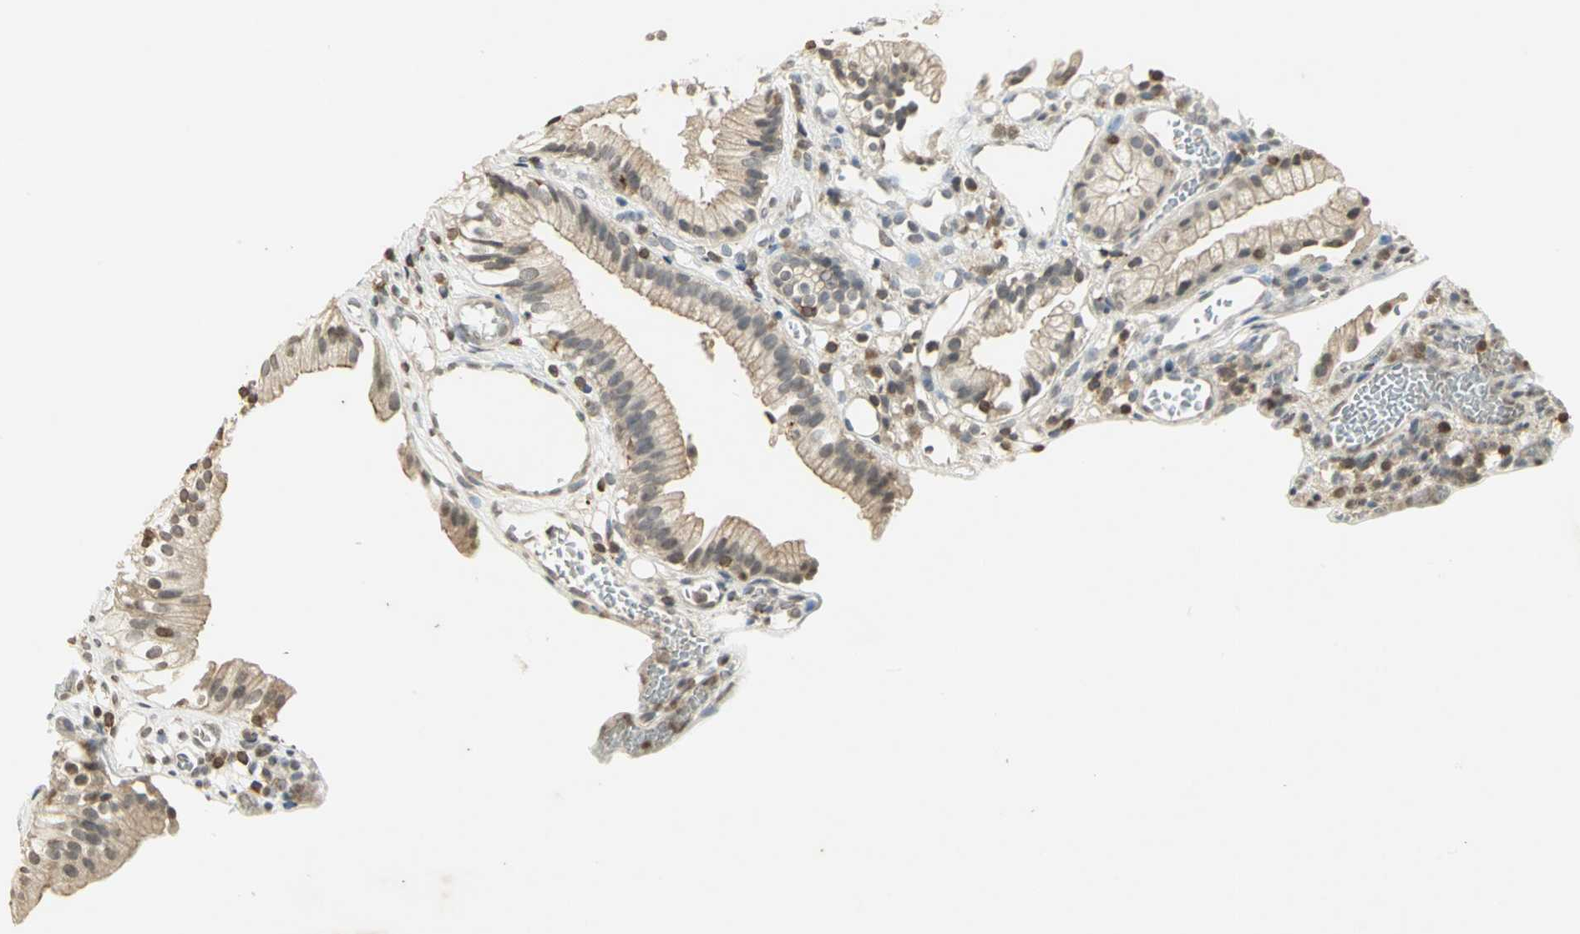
{"staining": {"intensity": "moderate", "quantity": "25%-75%", "location": "cytoplasmic/membranous"}, "tissue": "gallbladder", "cell_type": "Glandular cells", "image_type": "normal", "snomed": [{"axis": "morphology", "description": "Normal tissue, NOS"}, {"axis": "topography", "description": "Gallbladder"}], "caption": "Benign gallbladder reveals moderate cytoplasmic/membranous expression in about 25%-75% of glandular cells, visualized by immunohistochemistry.", "gene": "IL16", "patient": {"sex": "male", "age": 65}}